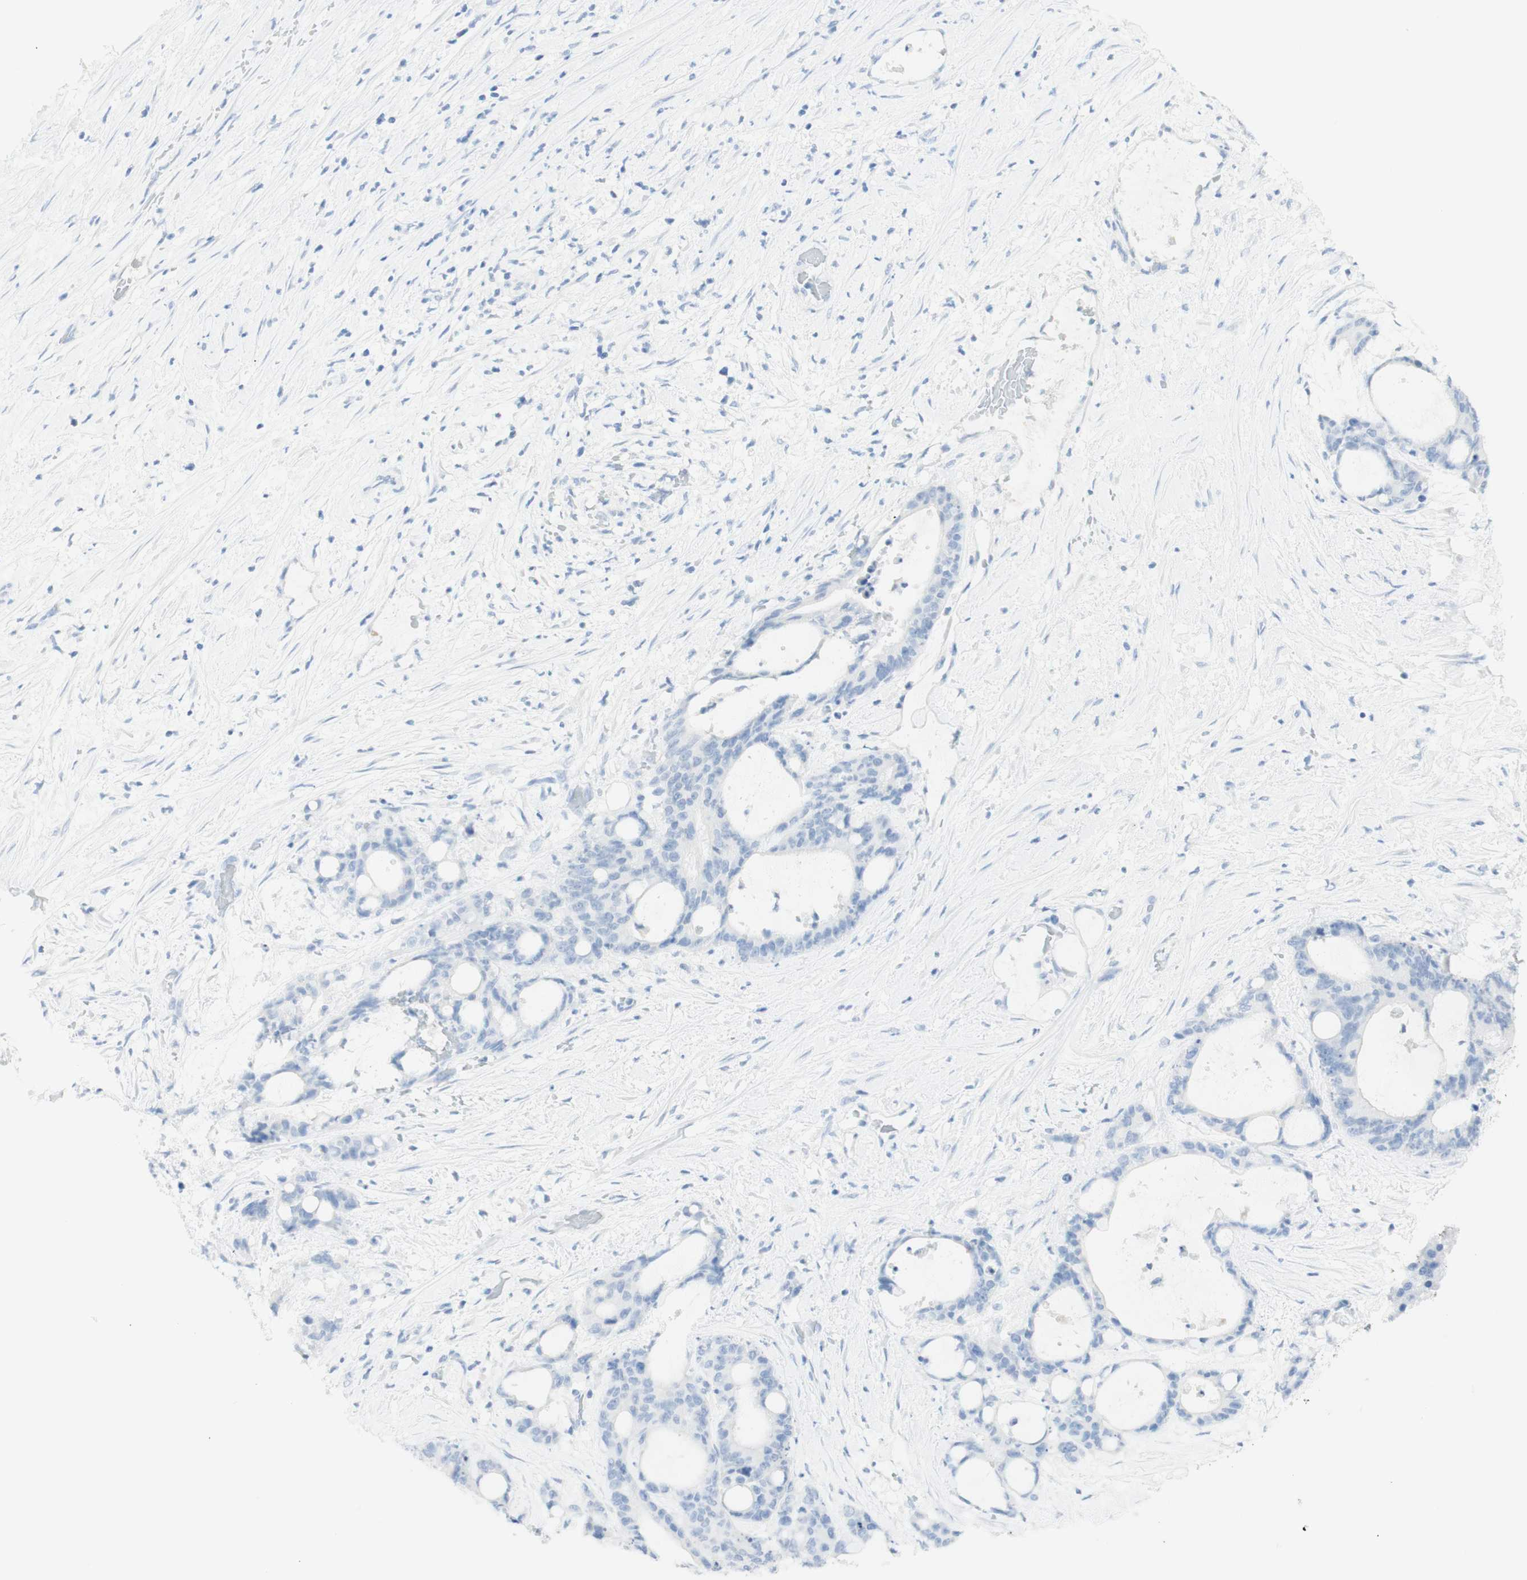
{"staining": {"intensity": "negative", "quantity": "none", "location": "none"}, "tissue": "liver cancer", "cell_type": "Tumor cells", "image_type": "cancer", "snomed": [{"axis": "morphology", "description": "Cholangiocarcinoma"}, {"axis": "topography", "description": "Liver"}], "caption": "An immunohistochemistry micrograph of liver cholangiocarcinoma is shown. There is no staining in tumor cells of liver cholangiocarcinoma.", "gene": "TPO", "patient": {"sex": "female", "age": 73}}